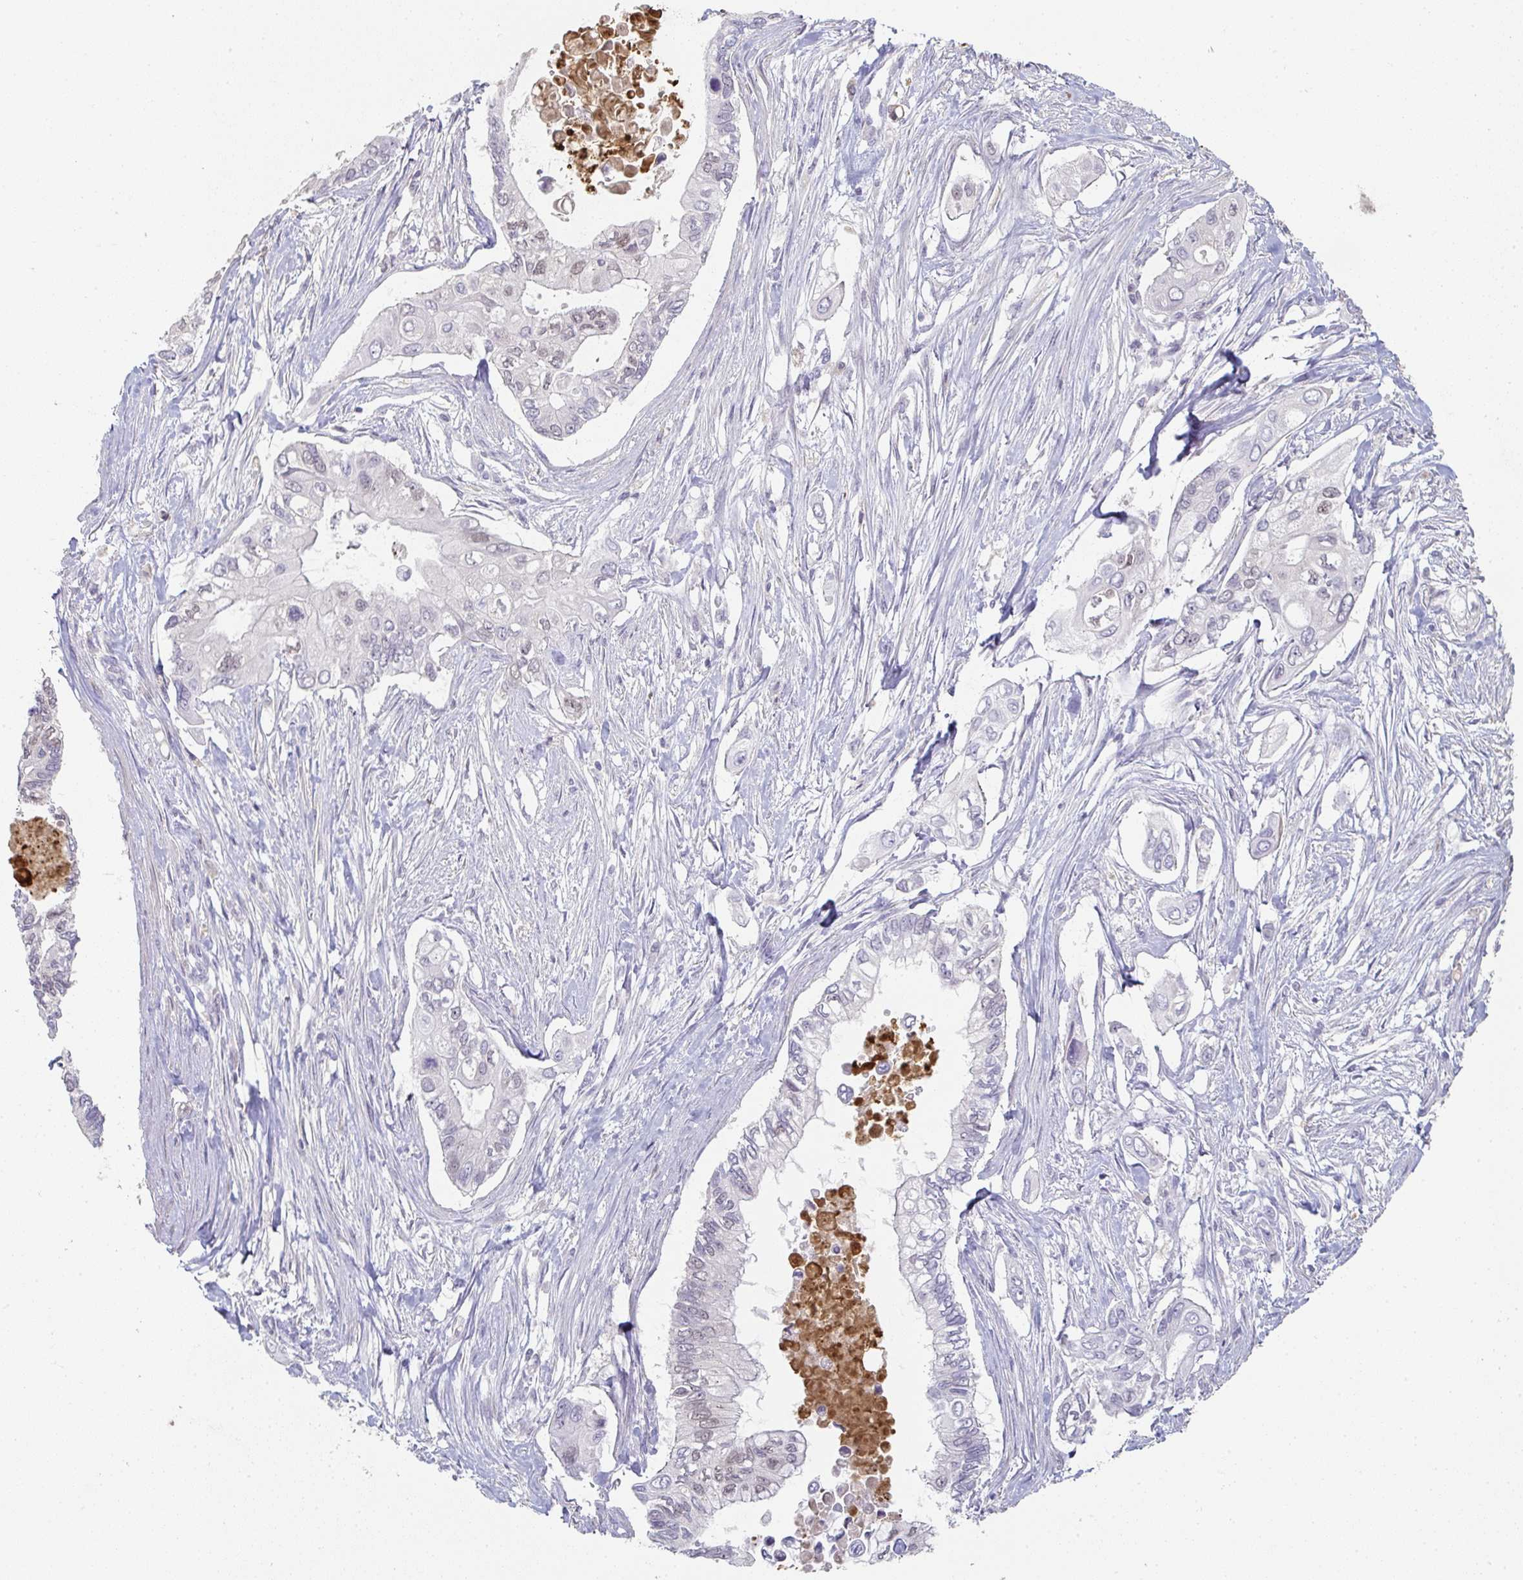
{"staining": {"intensity": "weak", "quantity": "<25%", "location": "nuclear"}, "tissue": "pancreatic cancer", "cell_type": "Tumor cells", "image_type": "cancer", "snomed": [{"axis": "morphology", "description": "Adenocarcinoma, NOS"}, {"axis": "topography", "description": "Pancreas"}], "caption": "This micrograph is of pancreatic adenocarcinoma stained with immunohistochemistry (IHC) to label a protein in brown with the nuclei are counter-stained blue. There is no expression in tumor cells.", "gene": "A1CF", "patient": {"sex": "female", "age": 63}}